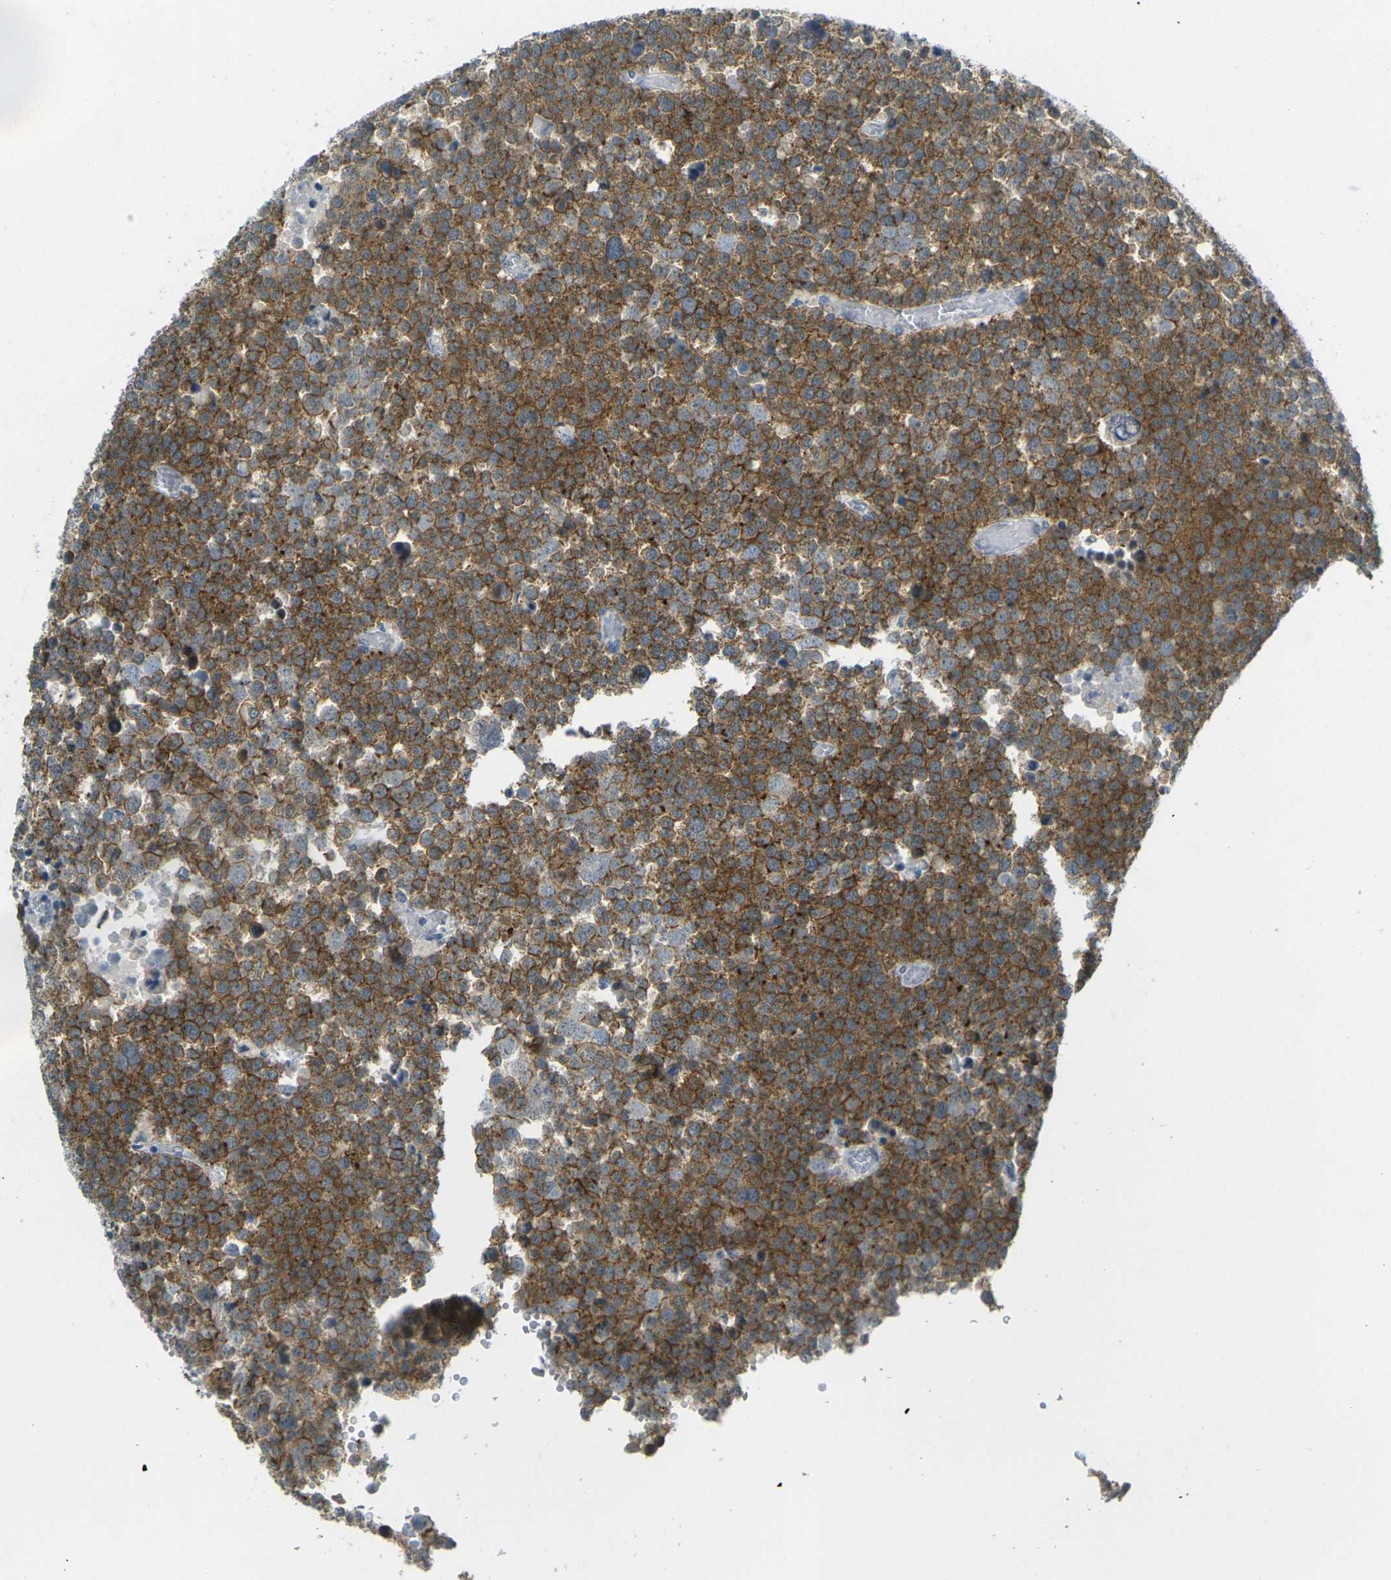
{"staining": {"intensity": "strong", "quantity": ">75%", "location": "cytoplasmic/membranous"}, "tissue": "testis cancer", "cell_type": "Tumor cells", "image_type": "cancer", "snomed": [{"axis": "morphology", "description": "Seminoma, NOS"}, {"axis": "topography", "description": "Testis"}], "caption": "DAB immunohistochemical staining of testis seminoma reveals strong cytoplasmic/membranous protein expression in about >75% of tumor cells. (brown staining indicates protein expression, while blue staining denotes nuclei).", "gene": "SPTBN2", "patient": {"sex": "male", "age": 71}}